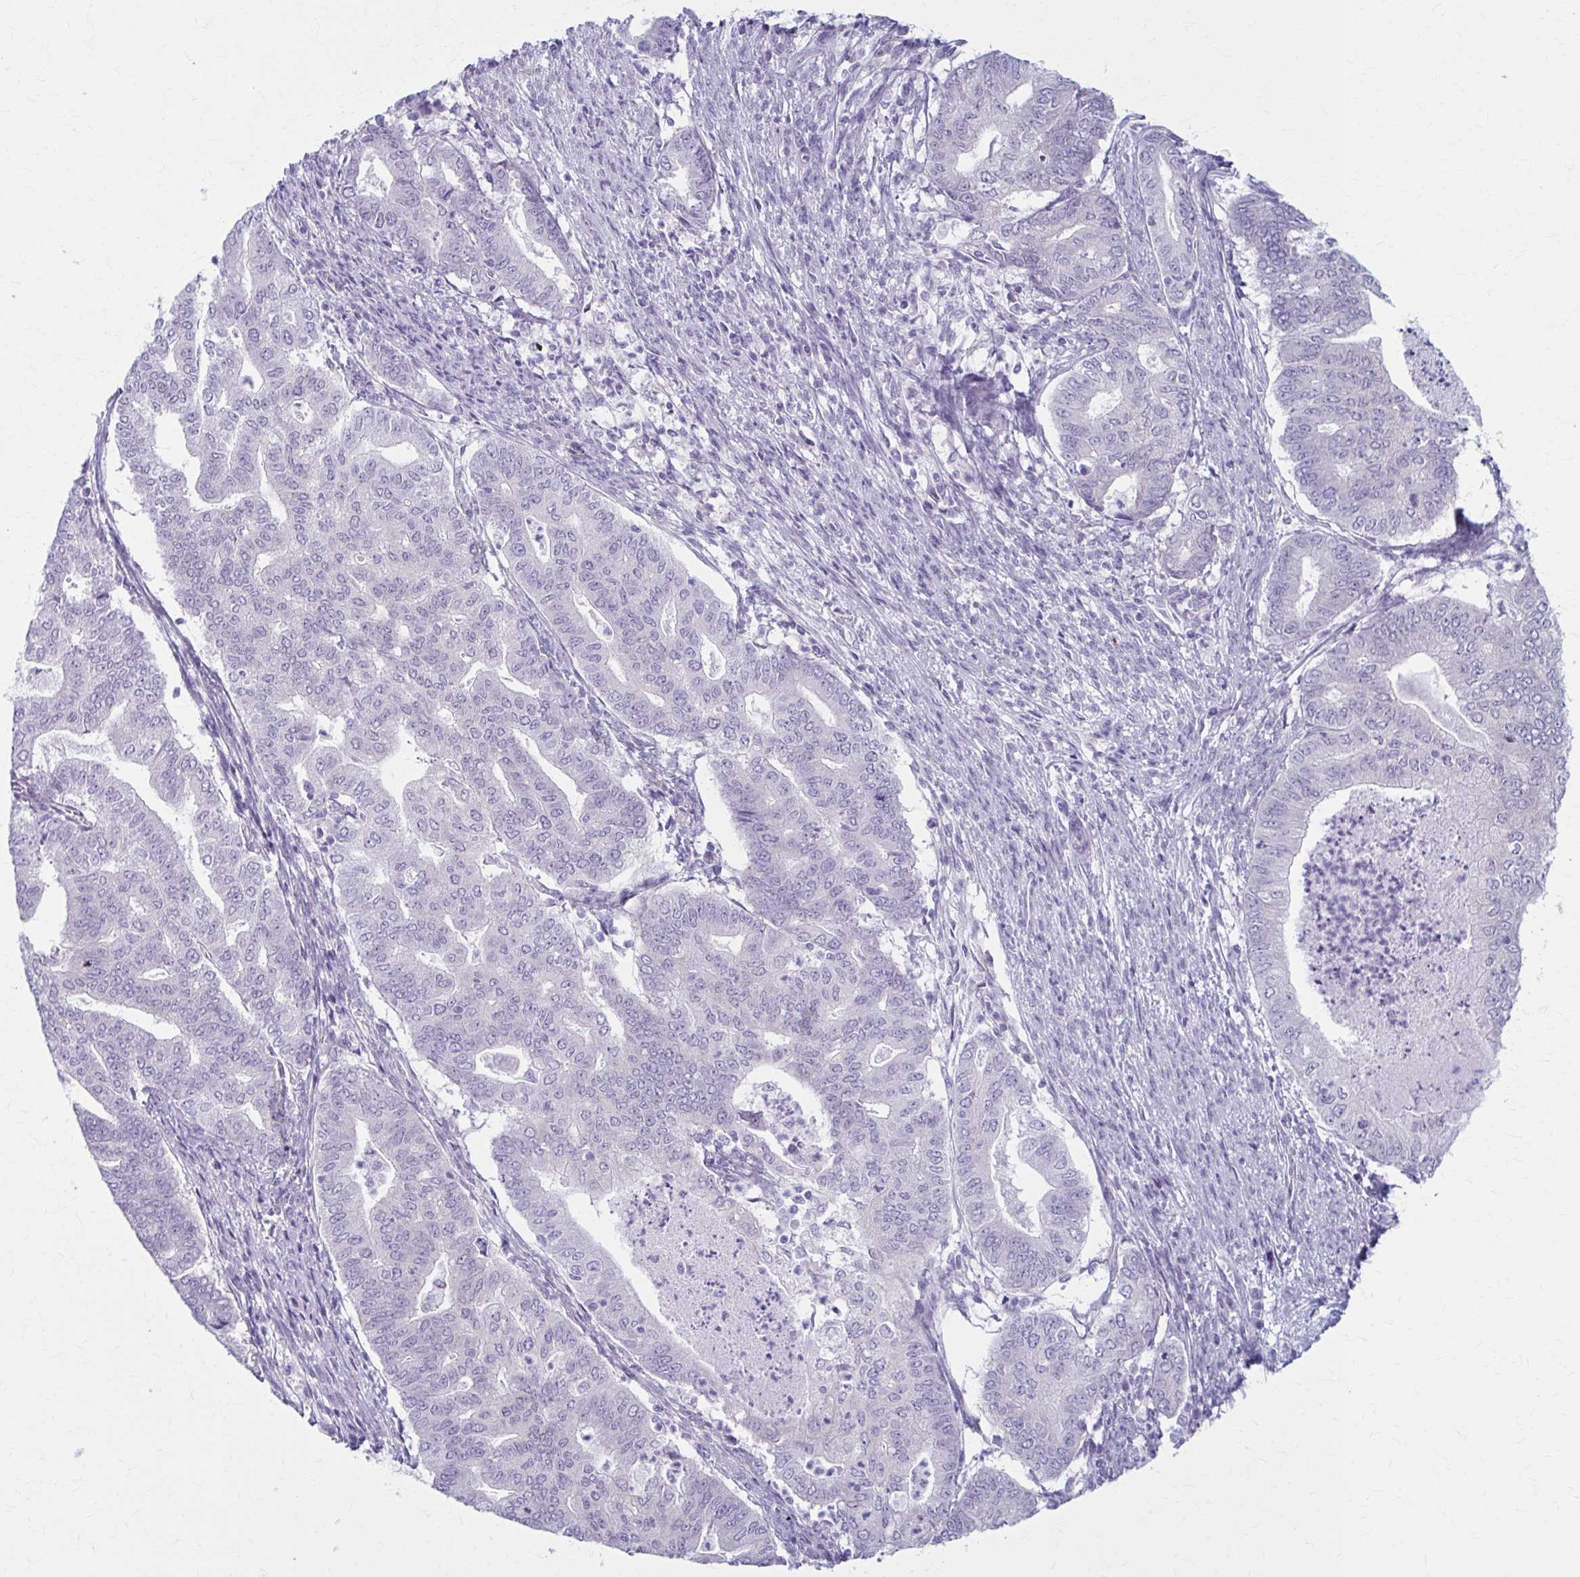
{"staining": {"intensity": "negative", "quantity": "none", "location": "none"}, "tissue": "endometrial cancer", "cell_type": "Tumor cells", "image_type": "cancer", "snomed": [{"axis": "morphology", "description": "Adenocarcinoma, NOS"}, {"axis": "topography", "description": "Endometrium"}], "caption": "Immunohistochemical staining of endometrial adenocarcinoma displays no significant staining in tumor cells.", "gene": "PRKRA", "patient": {"sex": "female", "age": 79}}